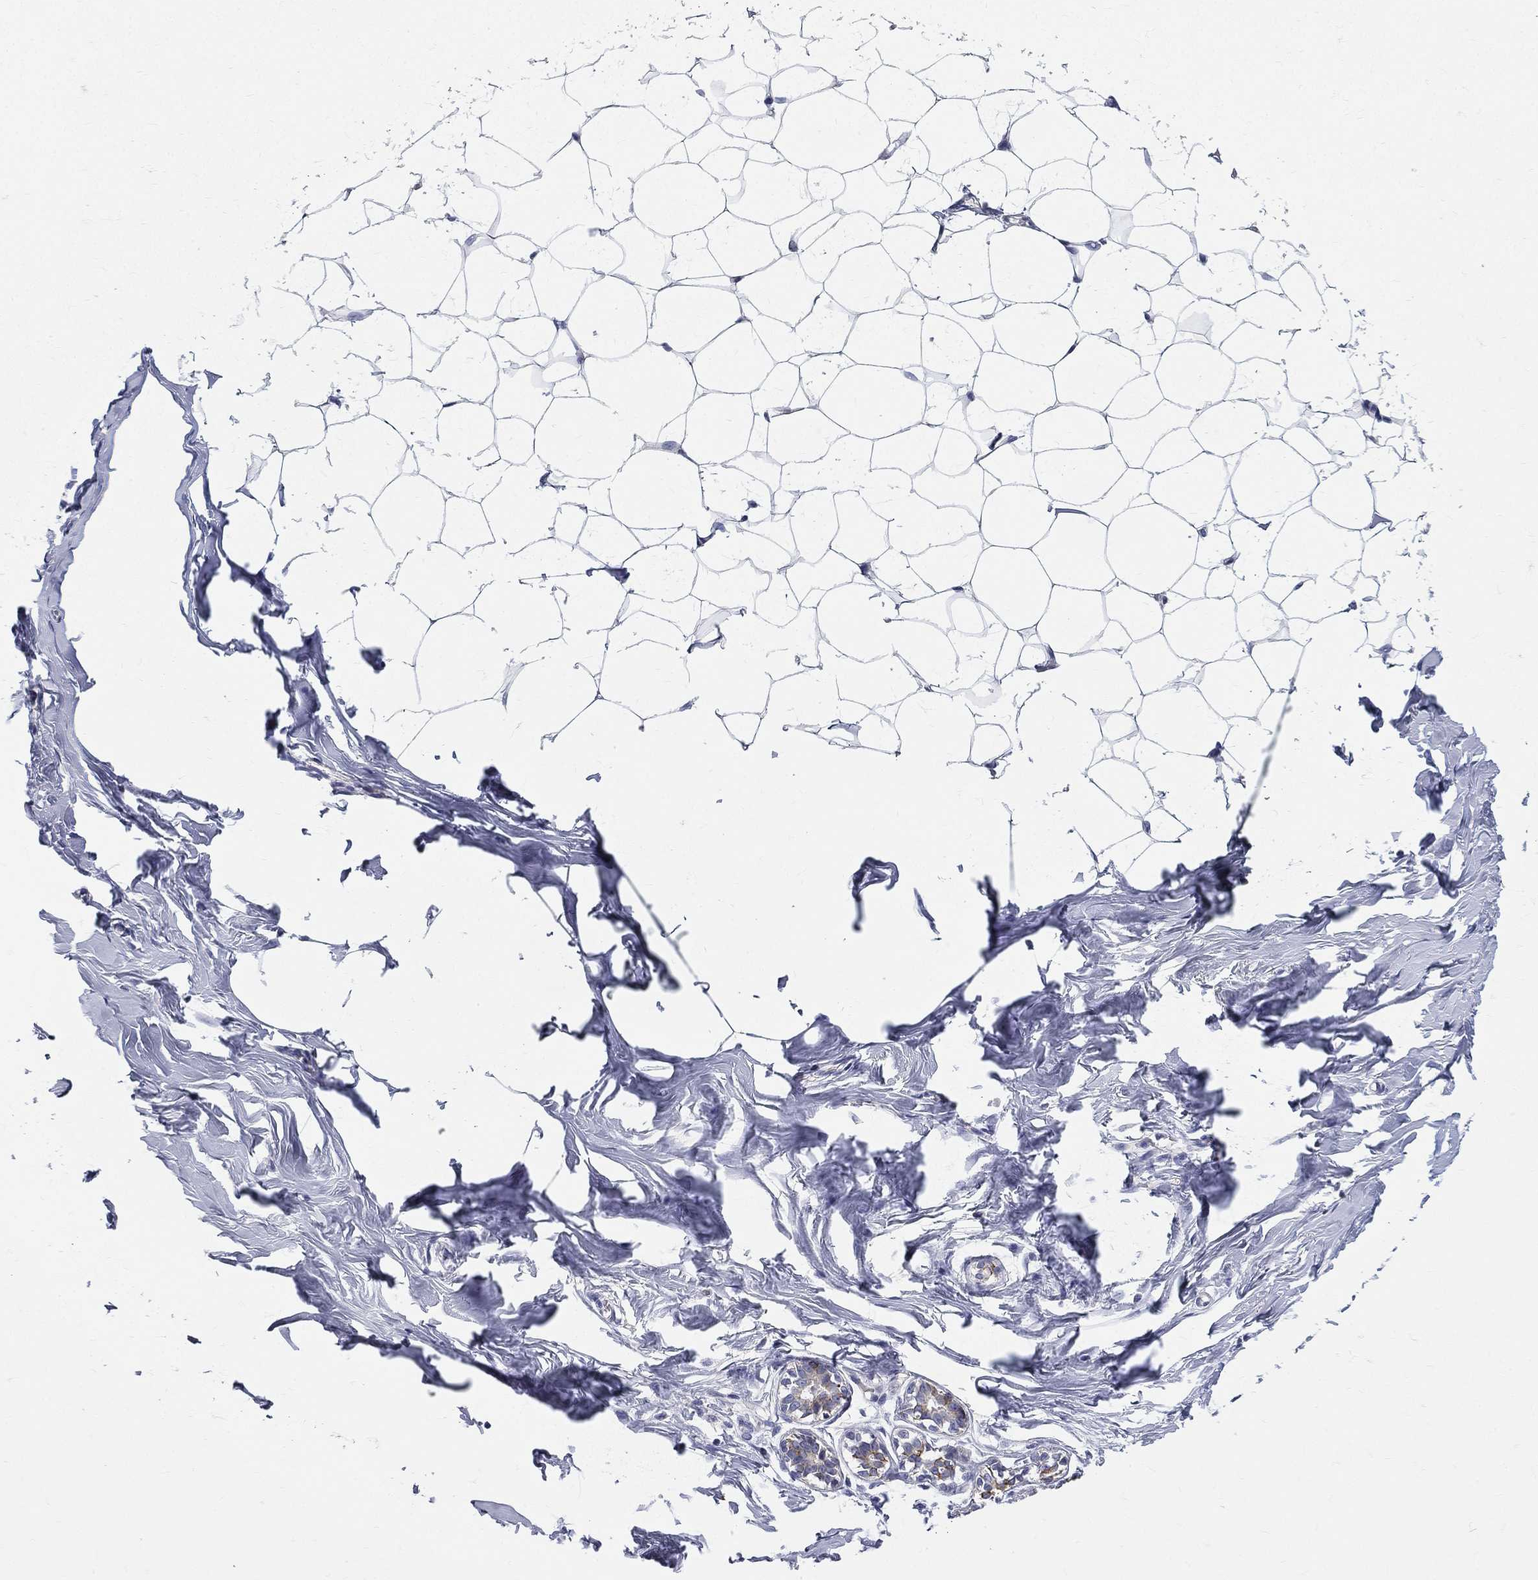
{"staining": {"intensity": "negative", "quantity": "none", "location": "none"}, "tissue": "breast", "cell_type": "Adipocytes", "image_type": "normal", "snomed": [{"axis": "morphology", "description": "Normal tissue, NOS"}, {"axis": "morphology", "description": "Lobular carcinoma, in situ"}, {"axis": "topography", "description": "Breast"}], "caption": "This photomicrograph is of unremarkable breast stained with immunohistochemistry to label a protein in brown with the nuclei are counter-stained blue. There is no positivity in adipocytes.", "gene": "PWWP3A", "patient": {"sex": "female", "age": 35}}